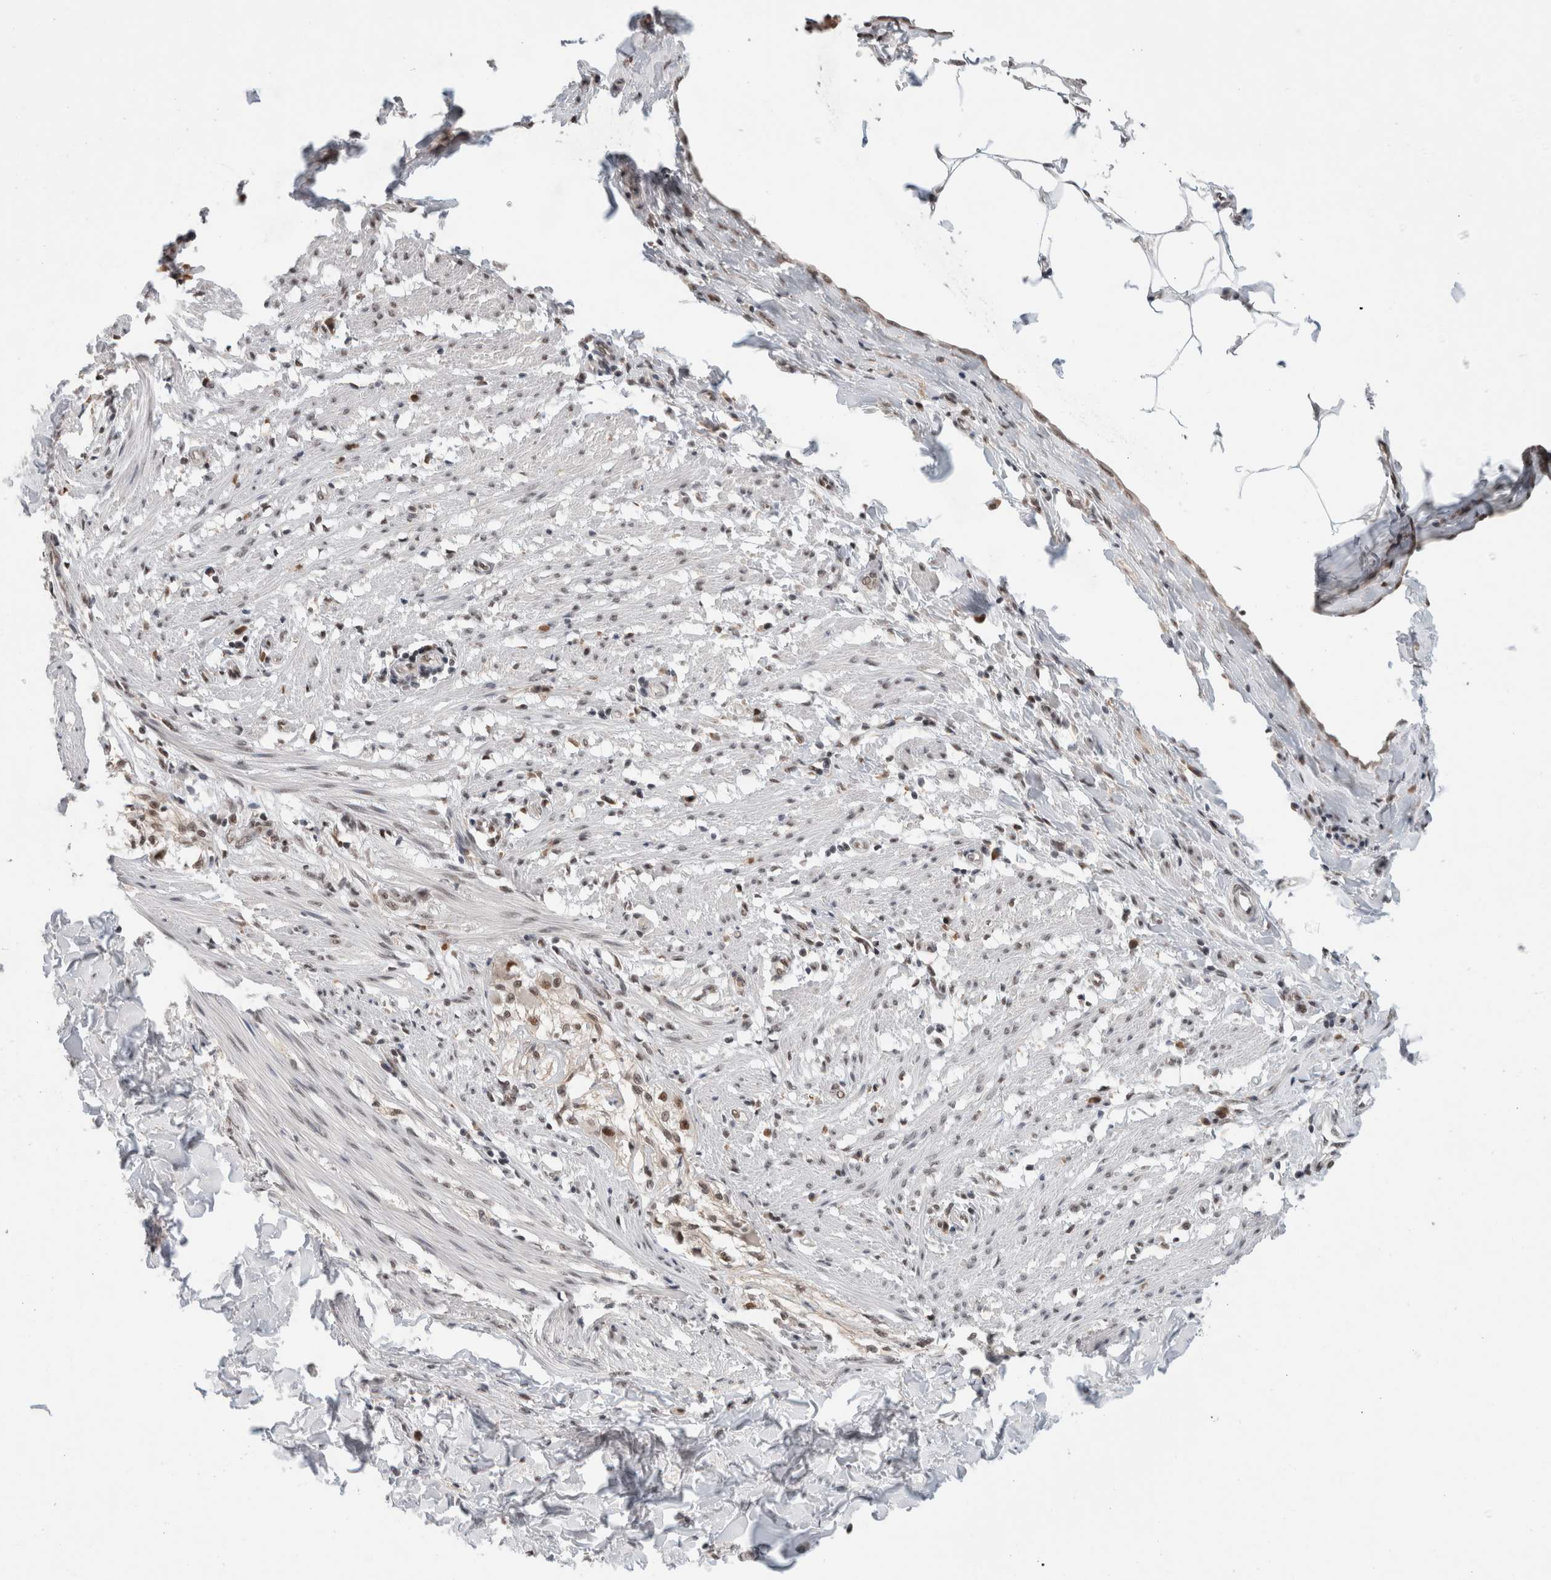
{"staining": {"intensity": "weak", "quantity": "25%-75%", "location": "nuclear"}, "tissue": "smooth muscle", "cell_type": "Smooth muscle cells", "image_type": "normal", "snomed": [{"axis": "morphology", "description": "Normal tissue, NOS"}, {"axis": "morphology", "description": "Adenocarcinoma, NOS"}, {"axis": "topography", "description": "Smooth muscle"}, {"axis": "topography", "description": "Colon"}], "caption": "Immunohistochemistry (IHC) image of benign smooth muscle: smooth muscle stained using immunohistochemistry (IHC) shows low levels of weak protein expression localized specifically in the nuclear of smooth muscle cells, appearing as a nuclear brown color.", "gene": "NCAPG2", "patient": {"sex": "male", "age": 14}}